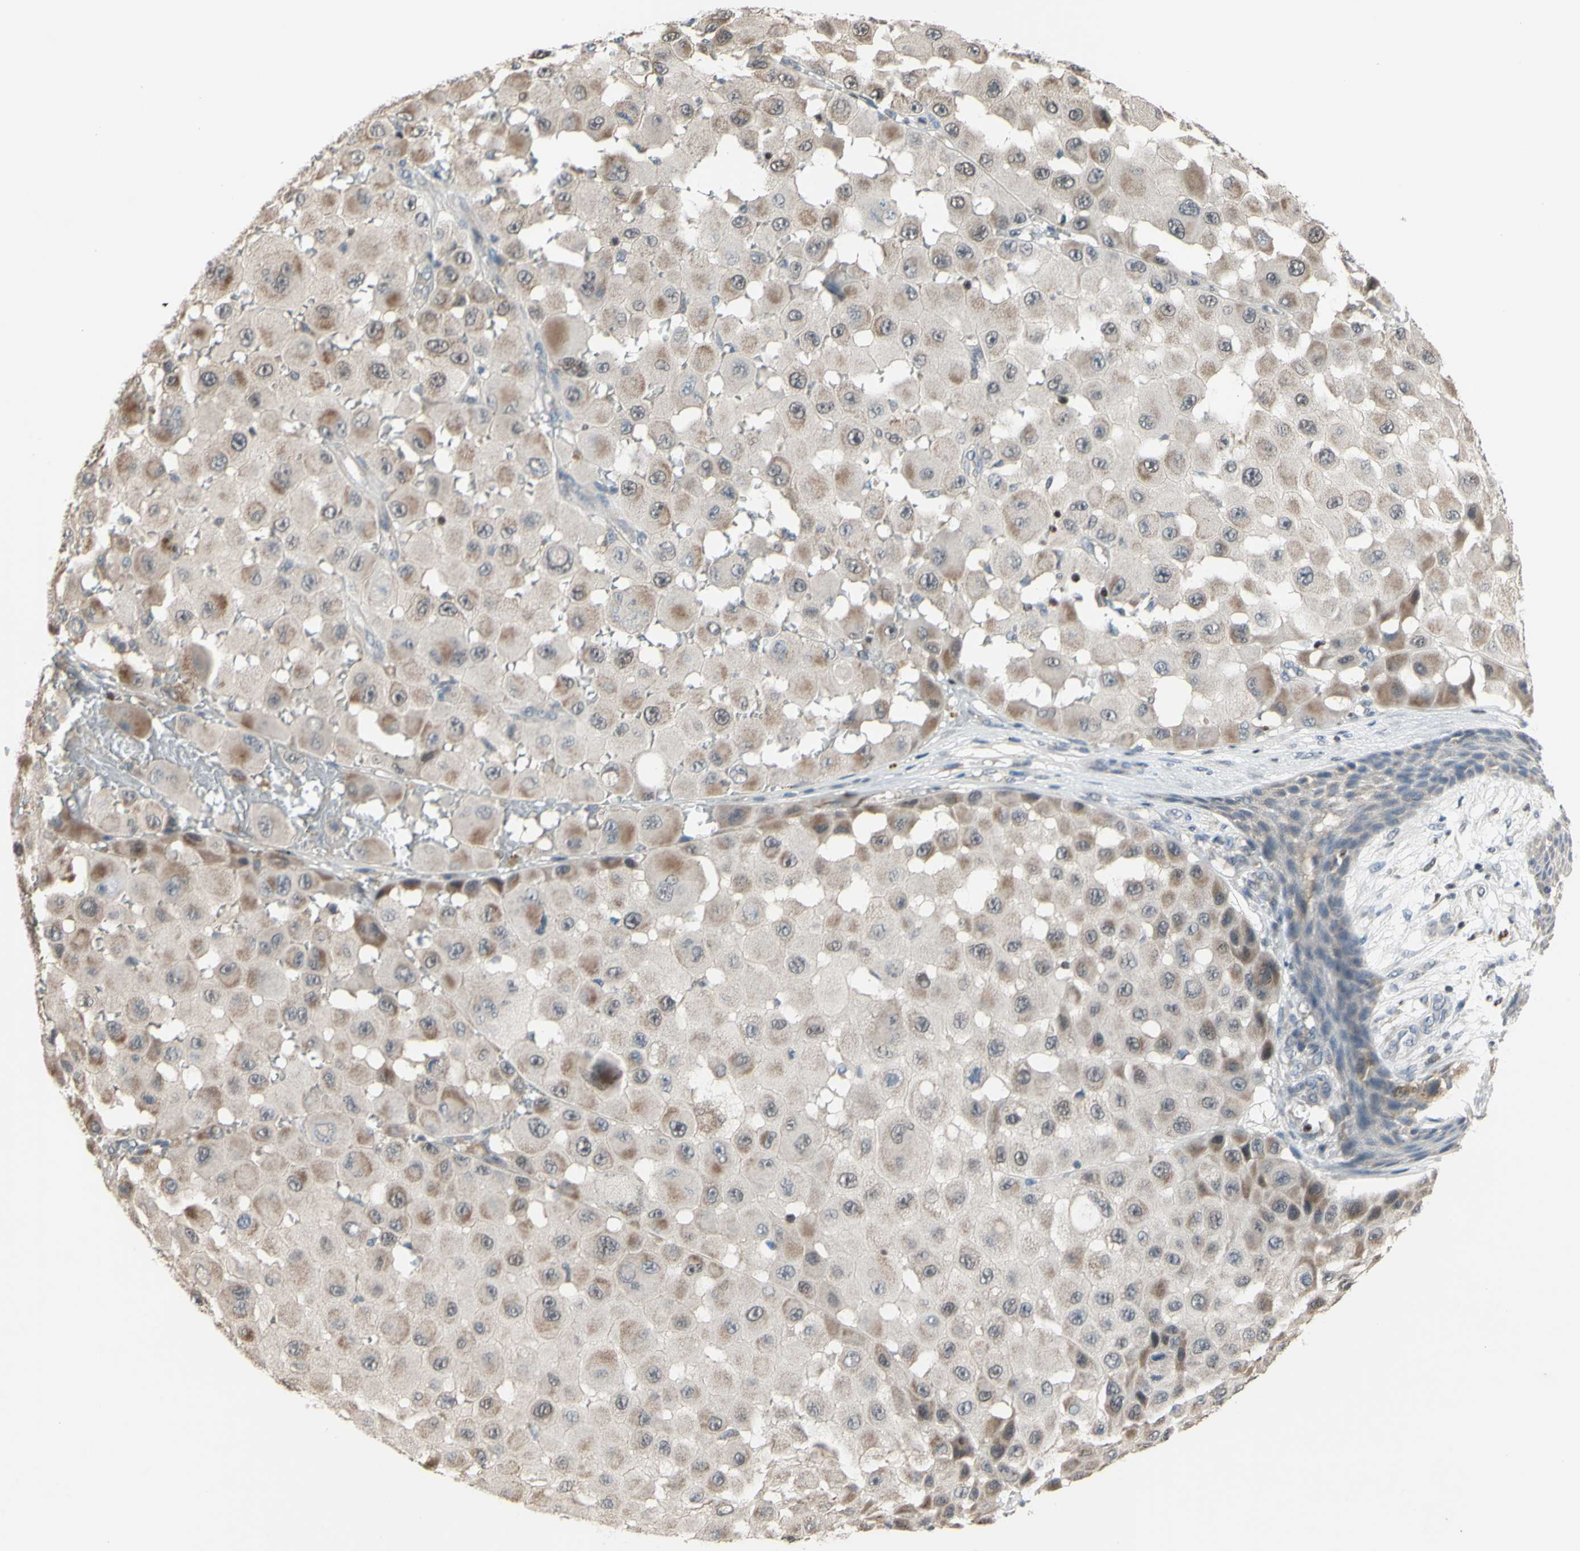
{"staining": {"intensity": "weak", "quantity": ">75%", "location": "cytoplasmic/membranous"}, "tissue": "melanoma", "cell_type": "Tumor cells", "image_type": "cancer", "snomed": [{"axis": "morphology", "description": "Malignant melanoma, NOS"}, {"axis": "topography", "description": "Skin"}], "caption": "This photomicrograph exhibits immunohistochemistry (IHC) staining of malignant melanoma, with low weak cytoplasmic/membranous expression in approximately >75% of tumor cells.", "gene": "SP4", "patient": {"sex": "female", "age": 81}}